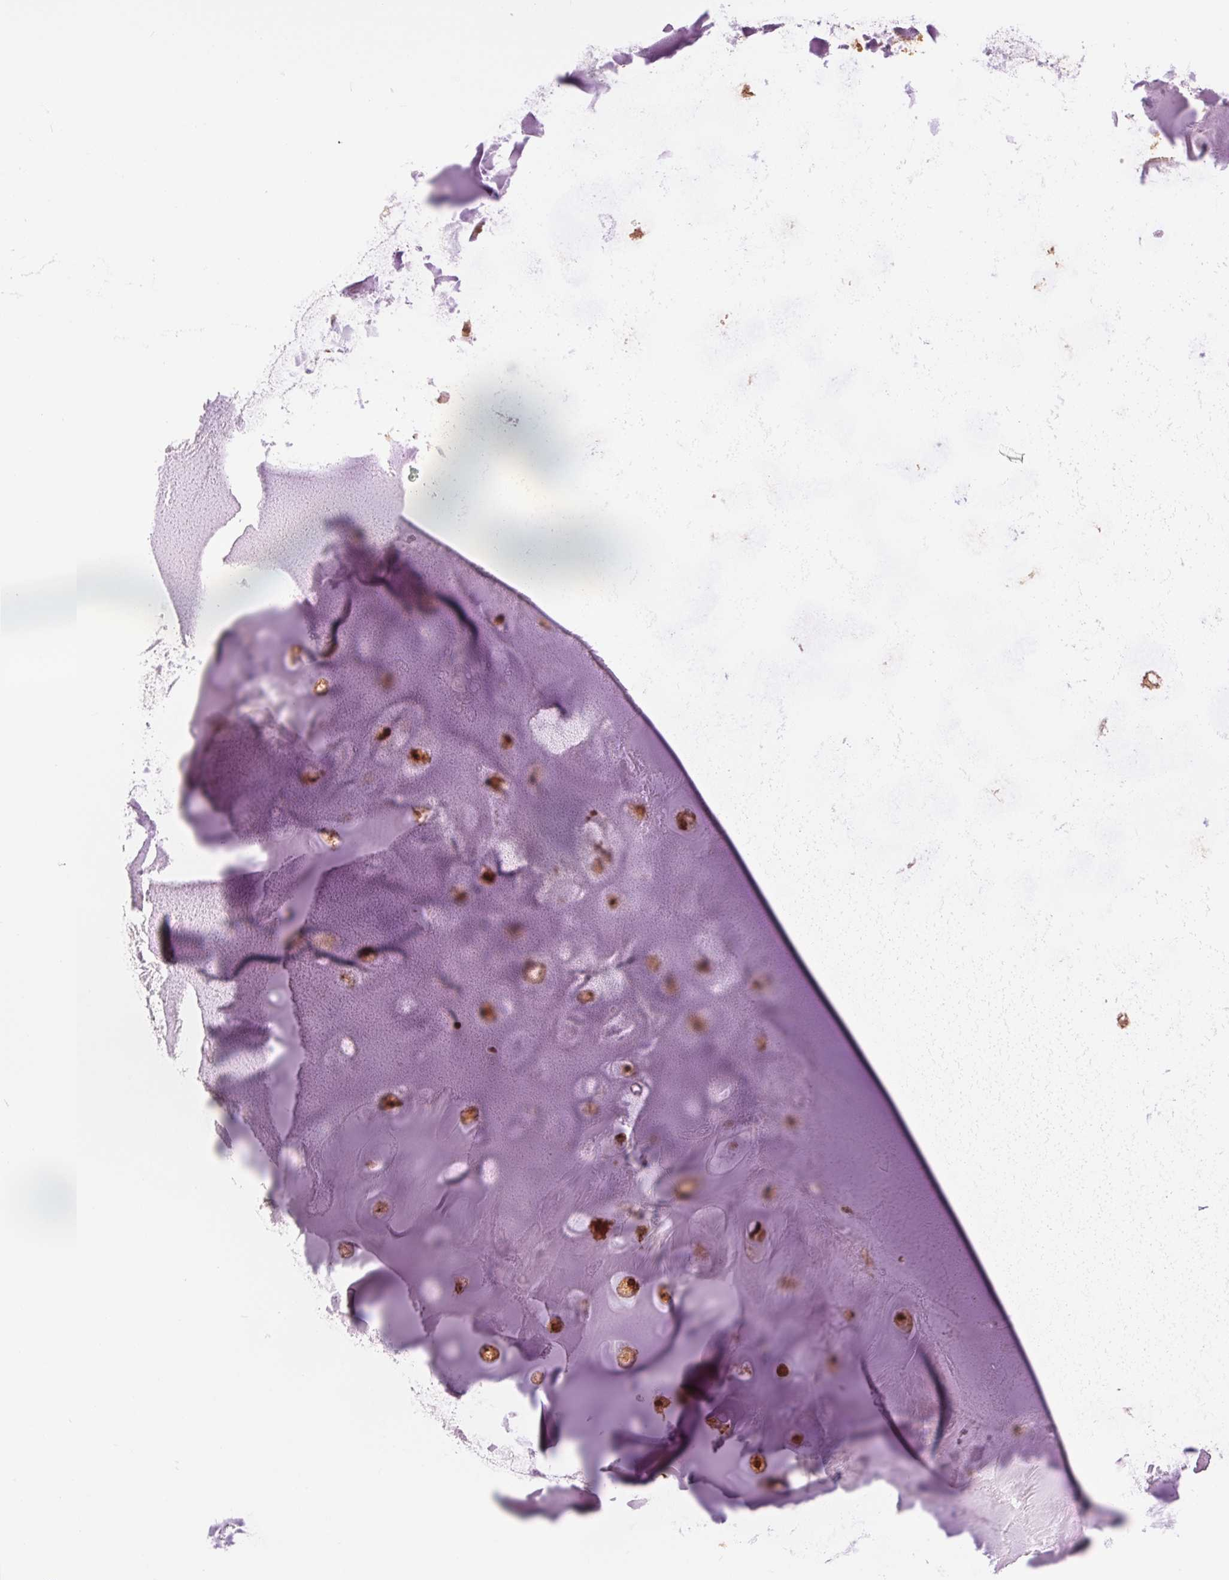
{"staining": {"intensity": "moderate", "quantity": "25%-75%", "location": "cytoplasmic/membranous,nuclear"}, "tissue": "soft tissue", "cell_type": "Chondrocytes", "image_type": "normal", "snomed": [{"axis": "morphology", "description": "Normal tissue, NOS"}, {"axis": "morphology", "description": "Squamous cell carcinoma, NOS"}, {"axis": "topography", "description": "Cartilage tissue"}, {"axis": "topography", "description": "Bronchus"}, {"axis": "topography", "description": "Lung"}], "caption": "Unremarkable soft tissue was stained to show a protein in brown. There is medium levels of moderate cytoplasmic/membranous,nuclear positivity in about 25%-75% of chondrocytes. Using DAB (3,3'-diaminobenzidine) (brown) and hematoxylin (blue) stains, captured at high magnification using brightfield microscopy.", "gene": "TMEM273", "patient": {"sex": "male", "age": 66}}